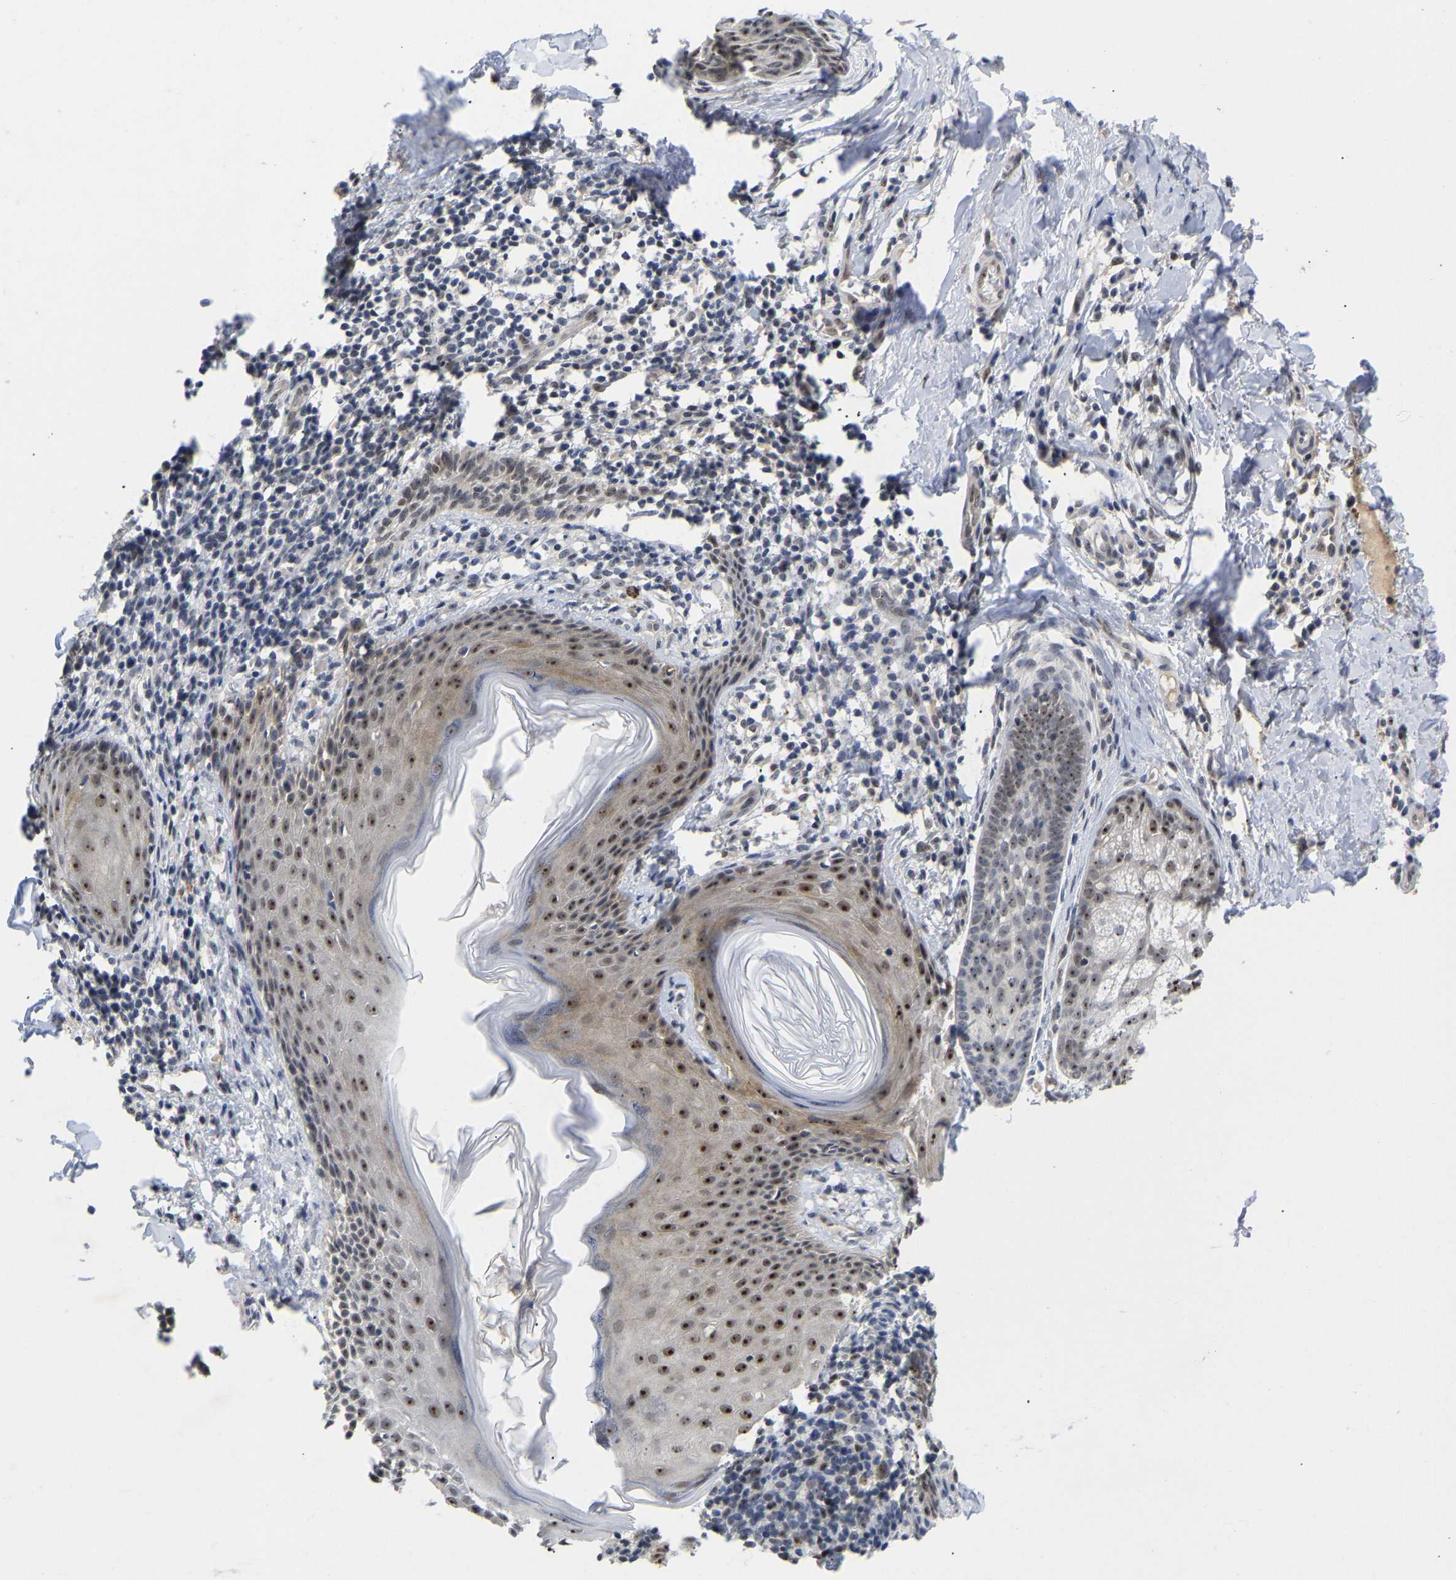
{"staining": {"intensity": "weak", "quantity": "<25%", "location": "nuclear"}, "tissue": "skin cancer", "cell_type": "Tumor cells", "image_type": "cancer", "snomed": [{"axis": "morphology", "description": "Basal cell carcinoma"}, {"axis": "topography", "description": "Skin"}], "caption": "Skin basal cell carcinoma stained for a protein using immunohistochemistry (IHC) demonstrates no staining tumor cells.", "gene": "NLE1", "patient": {"sex": "male", "age": 60}}